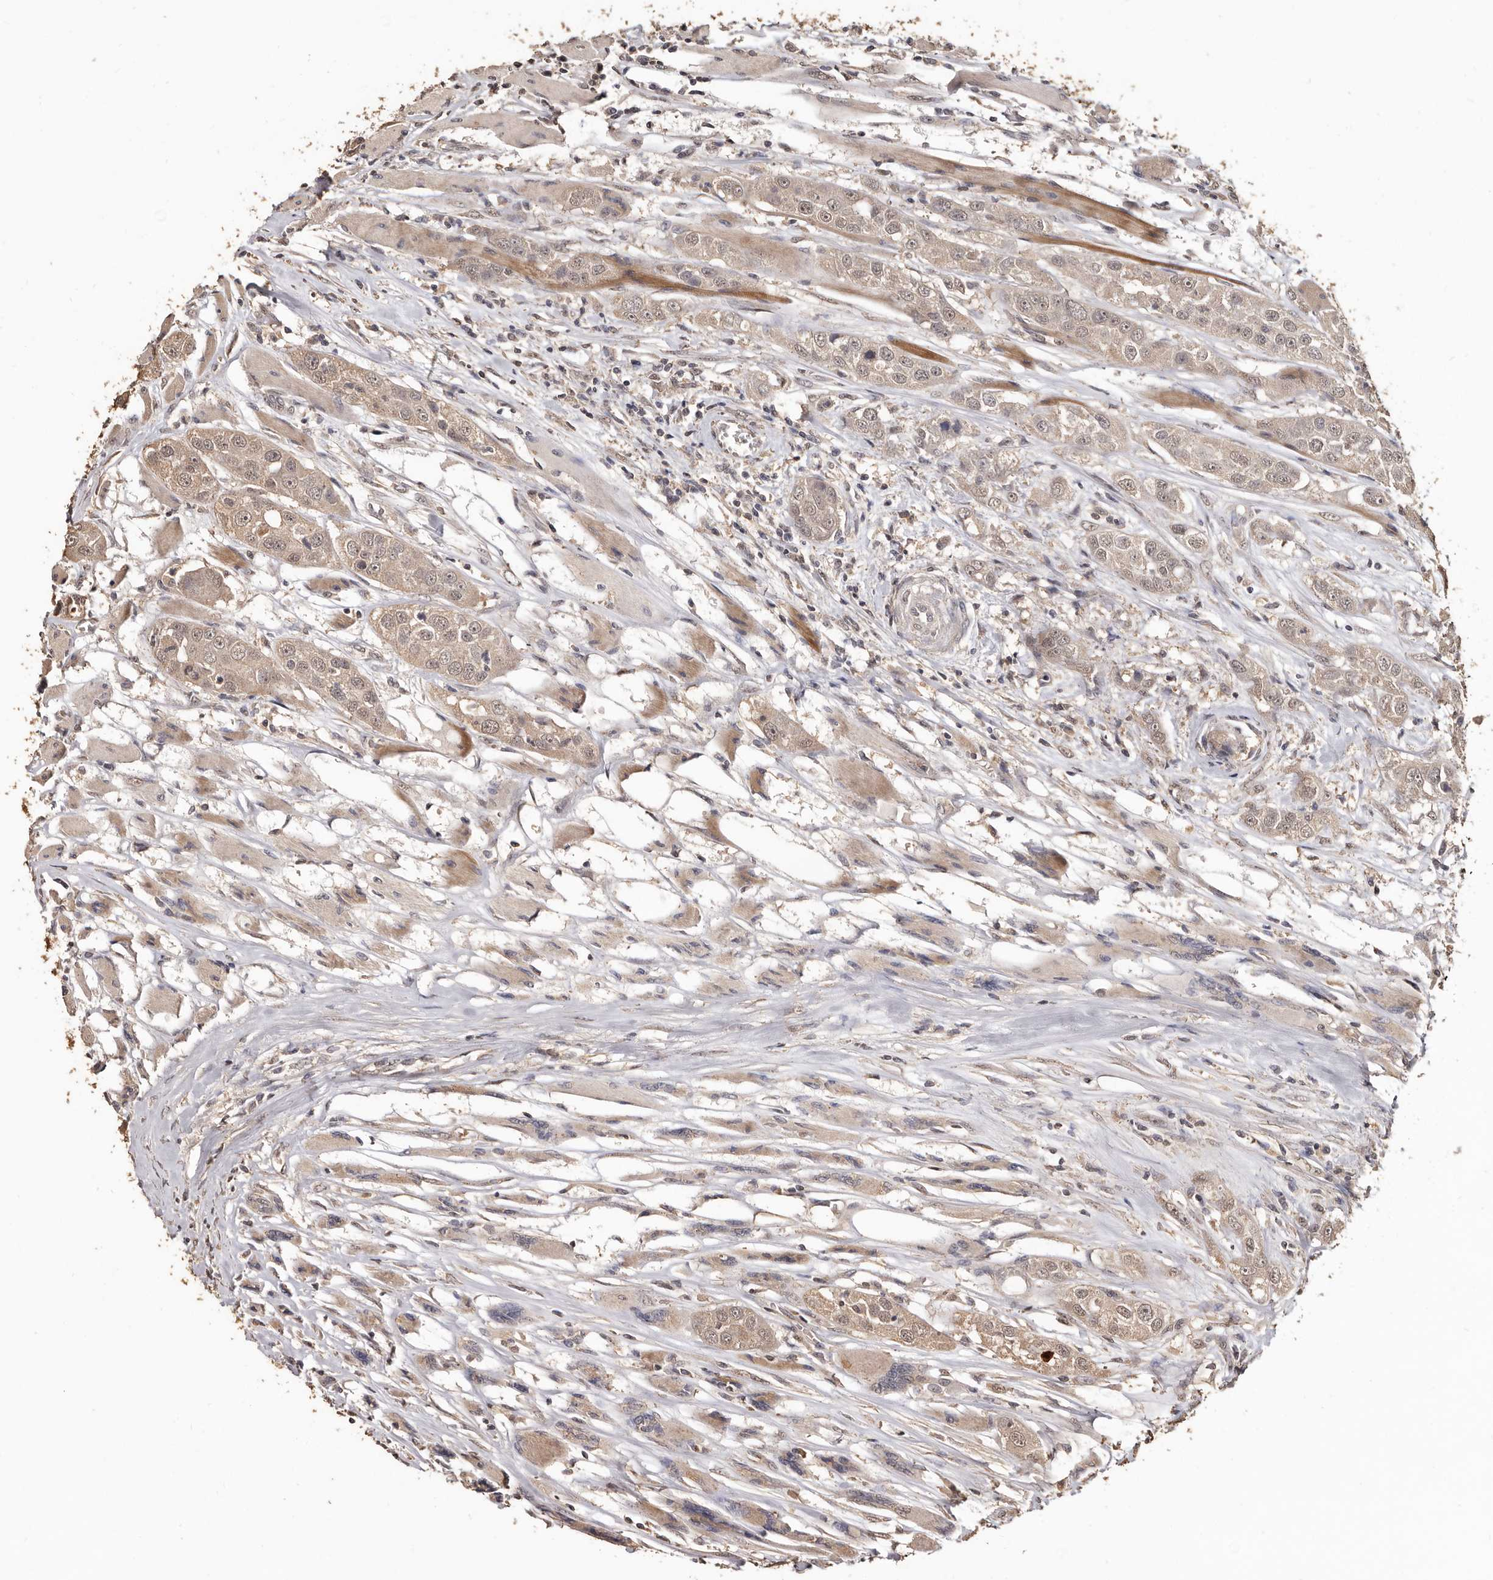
{"staining": {"intensity": "weak", "quantity": ">75%", "location": "cytoplasmic/membranous,nuclear"}, "tissue": "head and neck cancer", "cell_type": "Tumor cells", "image_type": "cancer", "snomed": [{"axis": "morphology", "description": "Normal tissue, NOS"}, {"axis": "morphology", "description": "Squamous cell carcinoma, NOS"}, {"axis": "topography", "description": "Skeletal muscle"}, {"axis": "topography", "description": "Head-Neck"}], "caption": "Squamous cell carcinoma (head and neck) stained with a brown dye reveals weak cytoplasmic/membranous and nuclear positive expression in about >75% of tumor cells.", "gene": "INAVA", "patient": {"sex": "male", "age": 51}}